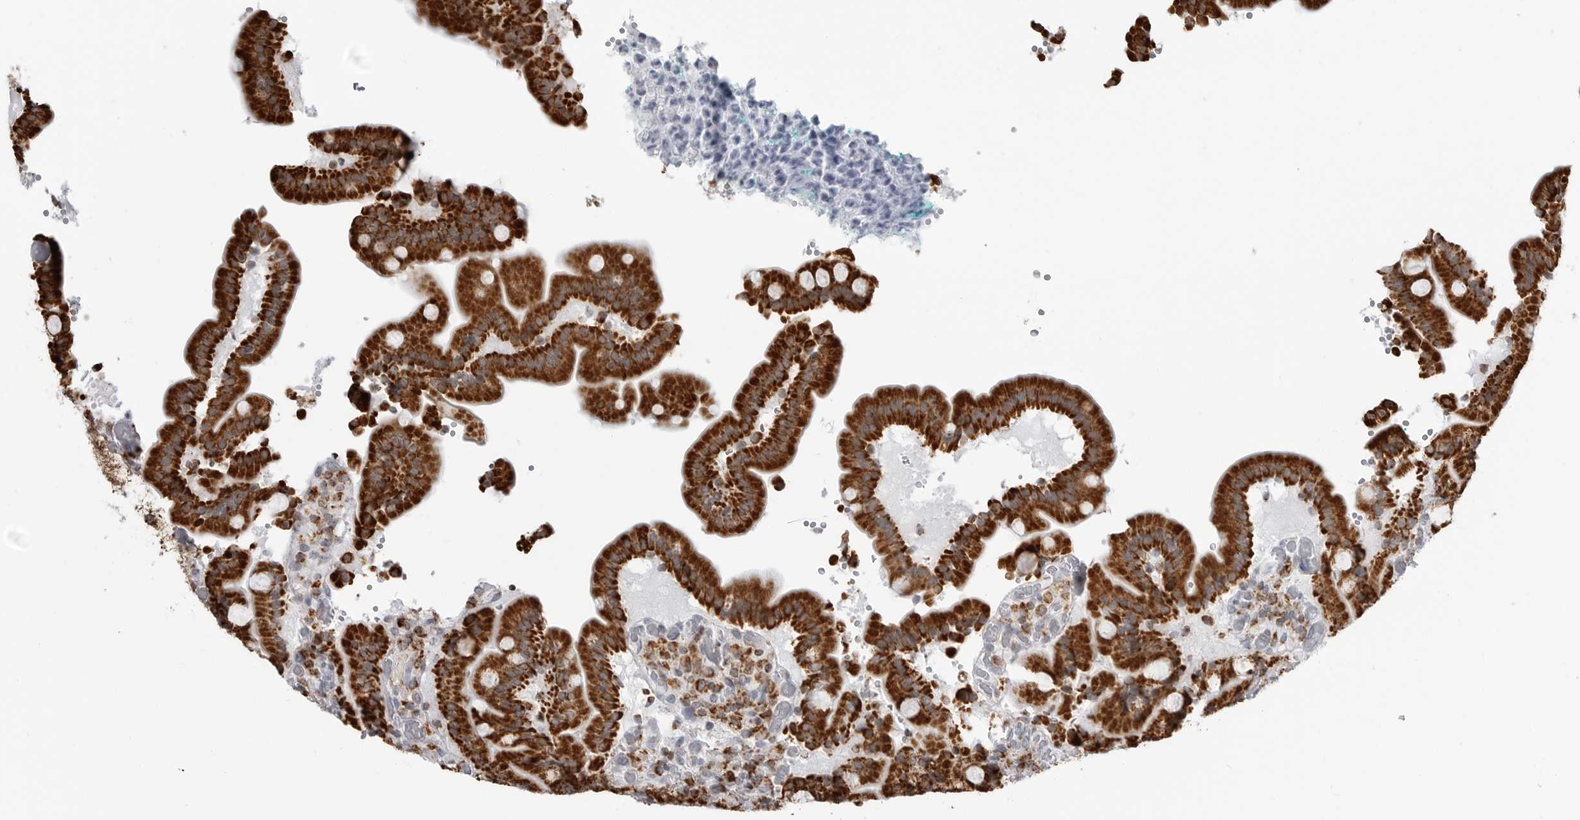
{"staining": {"intensity": "strong", "quantity": ">75%", "location": "cytoplasmic/membranous"}, "tissue": "duodenum", "cell_type": "Glandular cells", "image_type": "normal", "snomed": [{"axis": "morphology", "description": "Normal tissue, NOS"}, {"axis": "topography", "description": "Duodenum"}], "caption": "IHC (DAB) staining of unremarkable duodenum displays strong cytoplasmic/membranous protein expression in about >75% of glandular cells. (Brightfield microscopy of DAB IHC at high magnification).", "gene": "COX5A", "patient": {"sex": "female", "age": 62}}